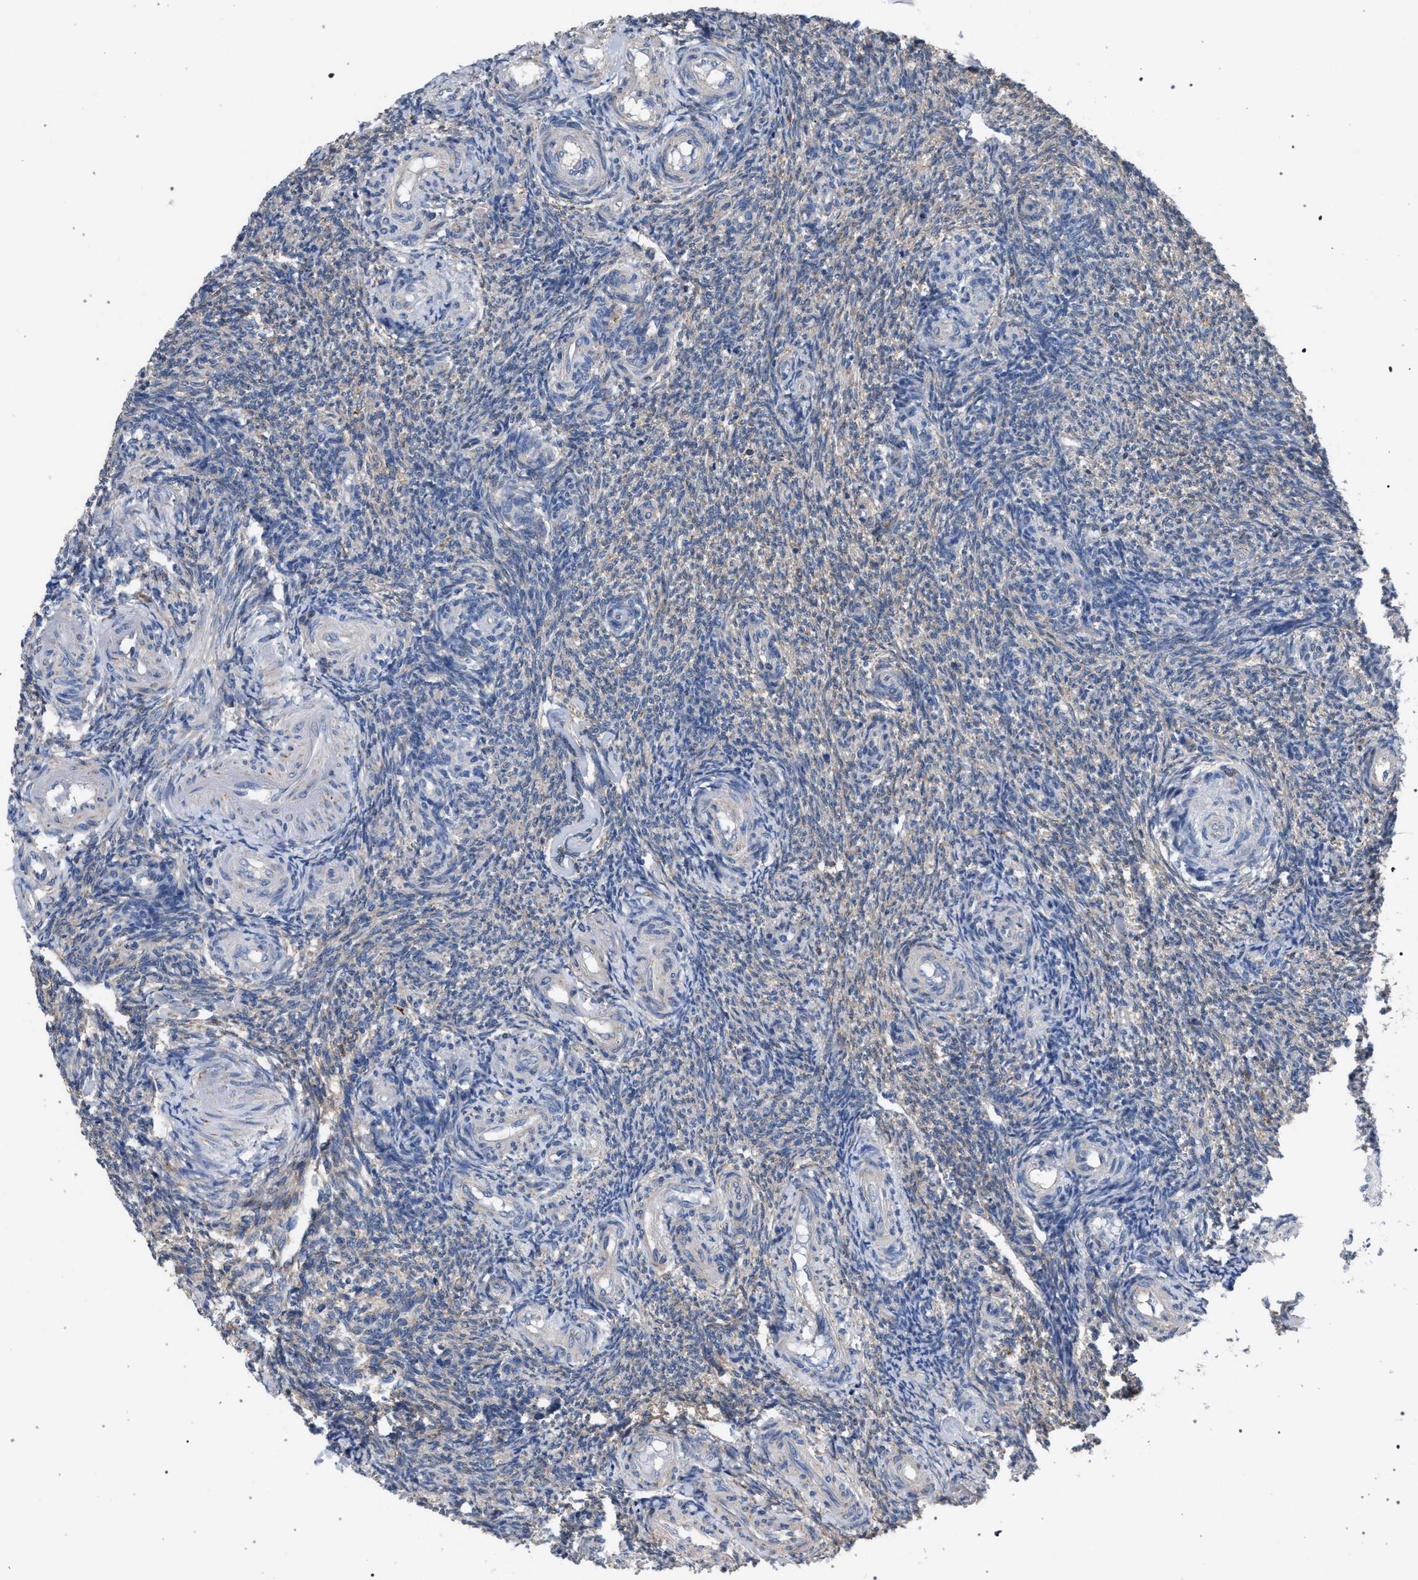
{"staining": {"intensity": "negative", "quantity": "none", "location": "none"}, "tissue": "ovary", "cell_type": "Ovarian stroma cells", "image_type": "normal", "snomed": [{"axis": "morphology", "description": "Normal tissue, NOS"}, {"axis": "topography", "description": "Ovary"}], "caption": "Histopathology image shows no significant protein staining in ovarian stroma cells of unremarkable ovary.", "gene": "CRYZ", "patient": {"sex": "female", "age": 41}}